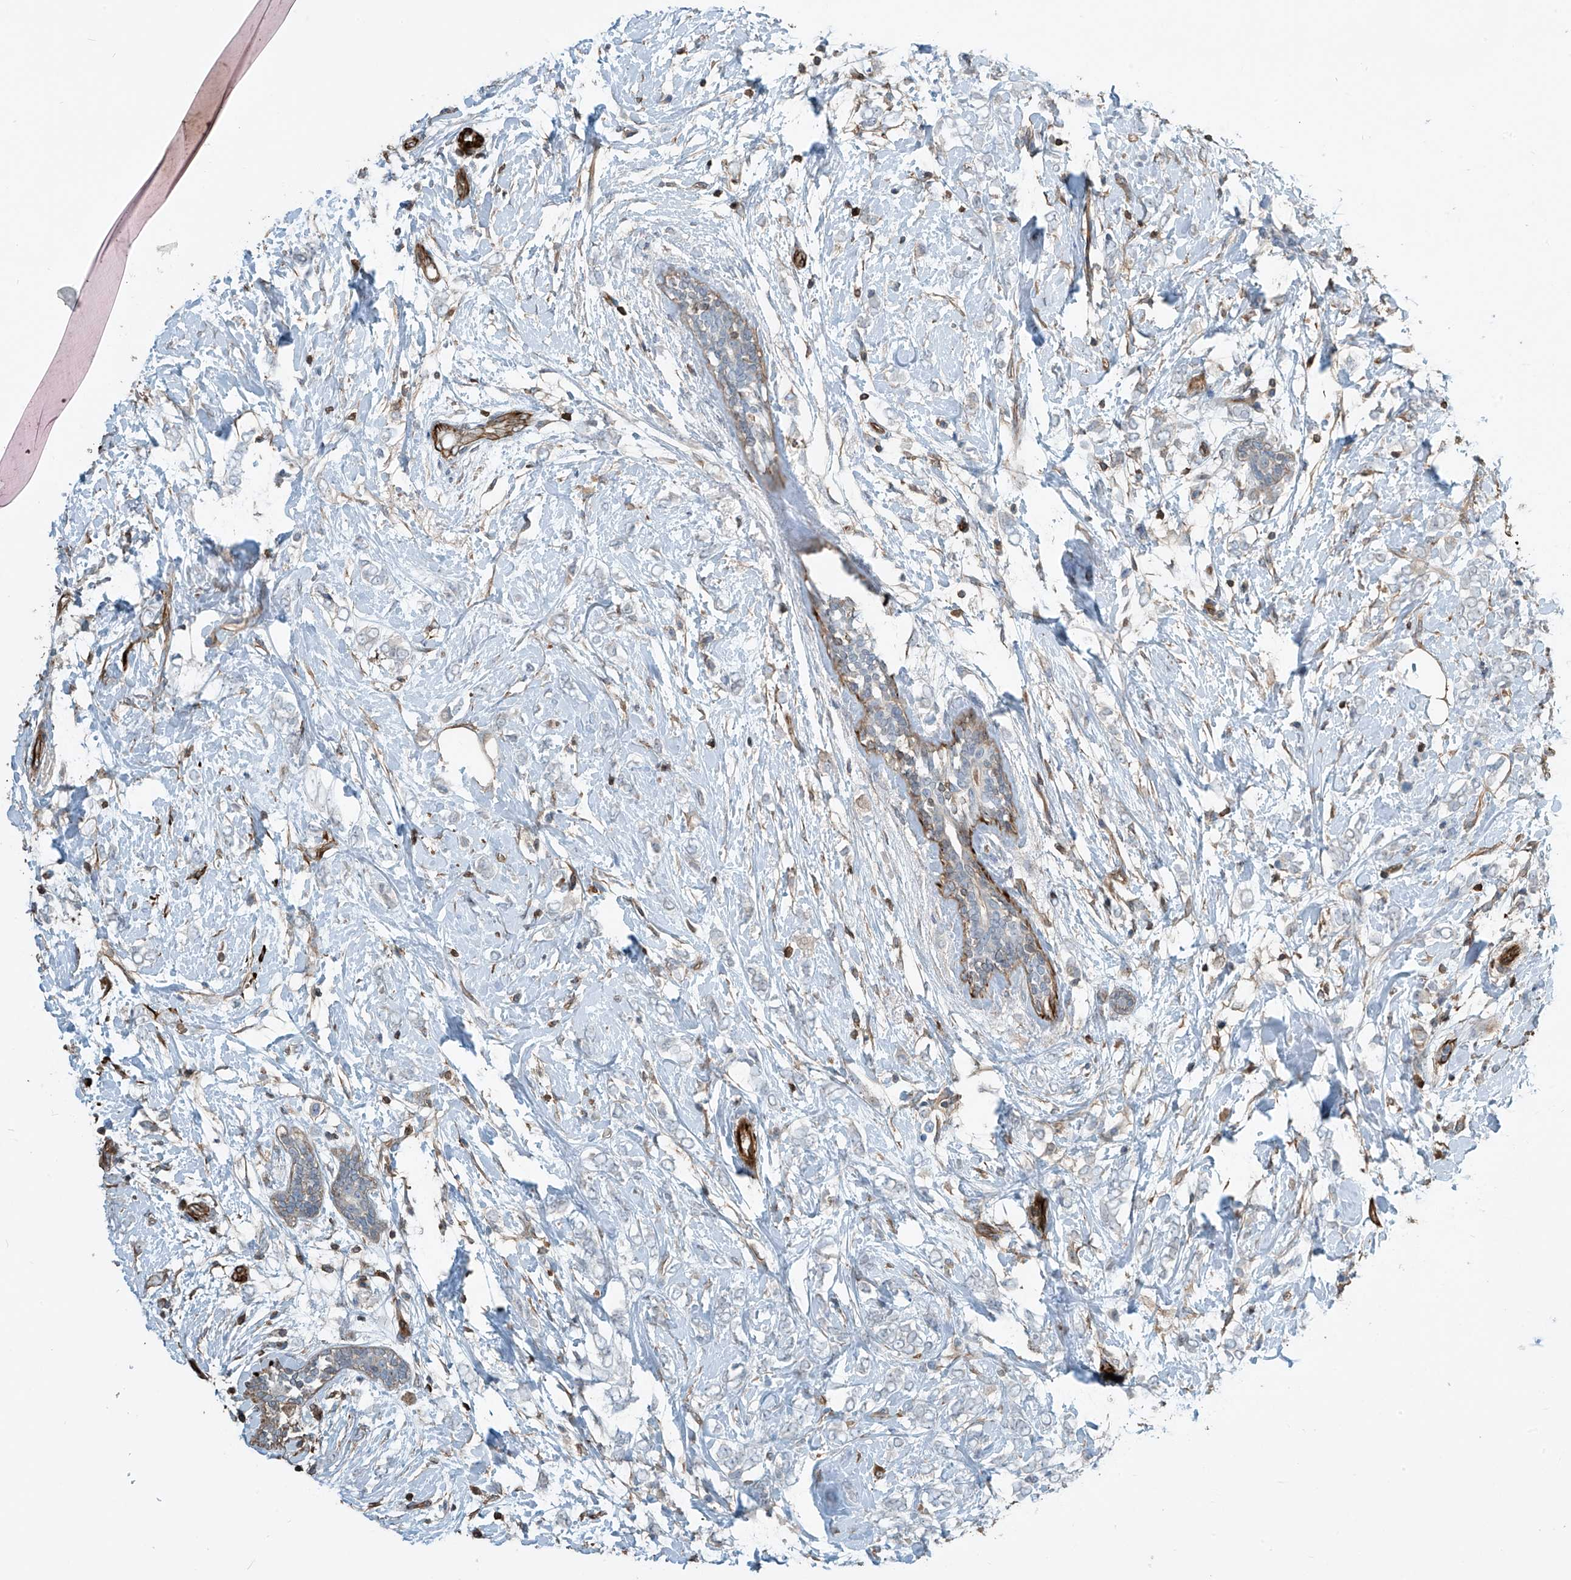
{"staining": {"intensity": "negative", "quantity": "none", "location": "none"}, "tissue": "breast cancer", "cell_type": "Tumor cells", "image_type": "cancer", "snomed": [{"axis": "morphology", "description": "Normal tissue, NOS"}, {"axis": "morphology", "description": "Lobular carcinoma"}, {"axis": "topography", "description": "Breast"}], "caption": "DAB immunohistochemical staining of human breast cancer displays no significant staining in tumor cells. (DAB immunohistochemistry visualized using brightfield microscopy, high magnification).", "gene": "SH3BGRL3", "patient": {"sex": "female", "age": 47}}